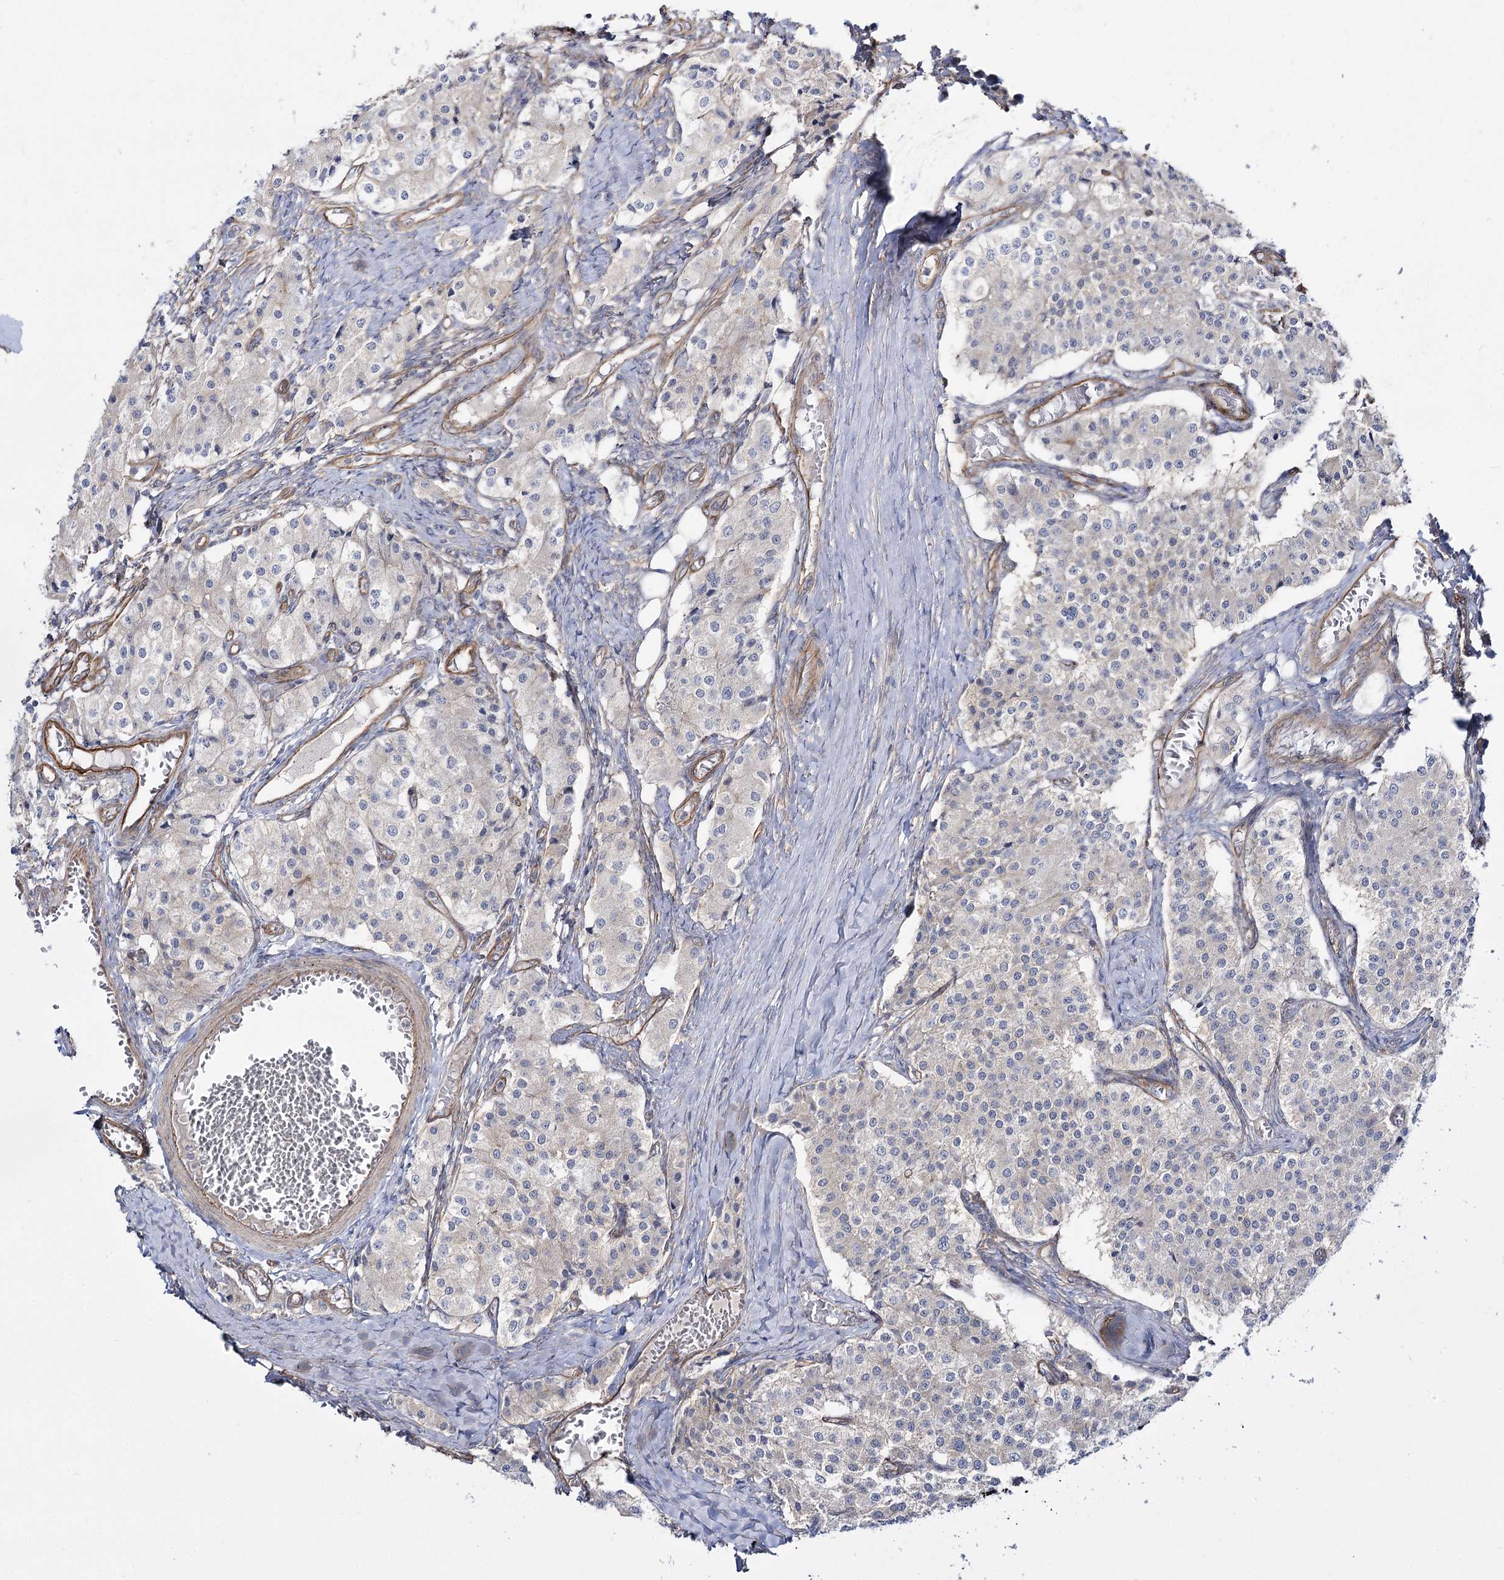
{"staining": {"intensity": "negative", "quantity": "none", "location": "none"}, "tissue": "carcinoid", "cell_type": "Tumor cells", "image_type": "cancer", "snomed": [{"axis": "morphology", "description": "Carcinoid, malignant, NOS"}, {"axis": "topography", "description": "Colon"}], "caption": "High power microscopy histopathology image of an immunohistochemistry (IHC) micrograph of carcinoid, revealing no significant staining in tumor cells.", "gene": "SH3BP5L", "patient": {"sex": "female", "age": 52}}